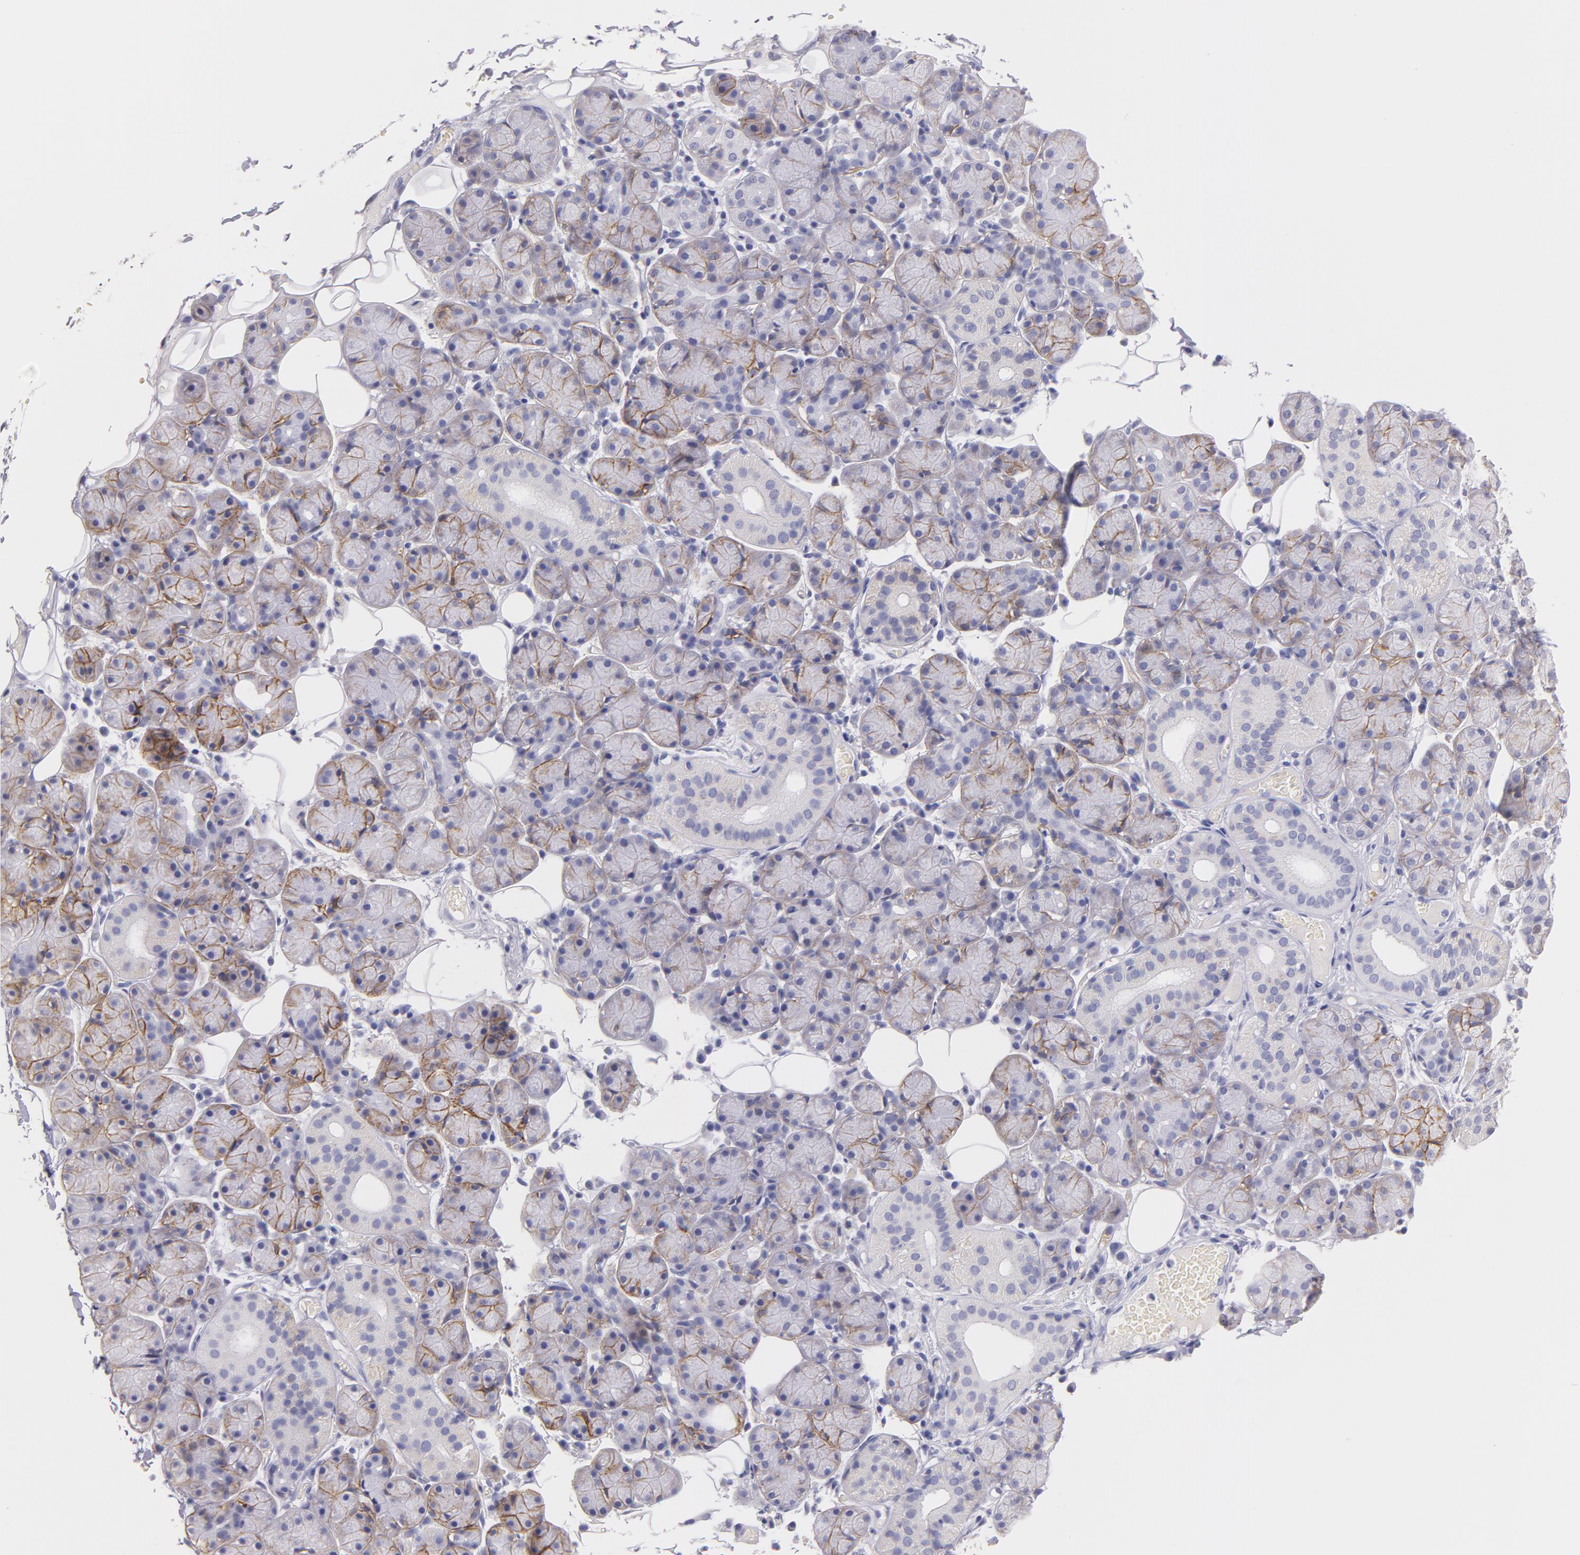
{"staining": {"intensity": "moderate", "quantity": "25%-75%", "location": "cytoplasmic/membranous"}, "tissue": "salivary gland", "cell_type": "Glandular cells", "image_type": "normal", "snomed": [{"axis": "morphology", "description": "Normal tissue, NOS"}, {"axis": "topography", "description": "Salivary gland"}], "caption": "About 25%-75% of glandular cells in normal human salivary gland exhibit moderate cytoplasmic/membranous protein staining as visualized by brown immunohistochemical staining.", "gene": "CD44", "patient": {"sex": "male", "age": 54}}